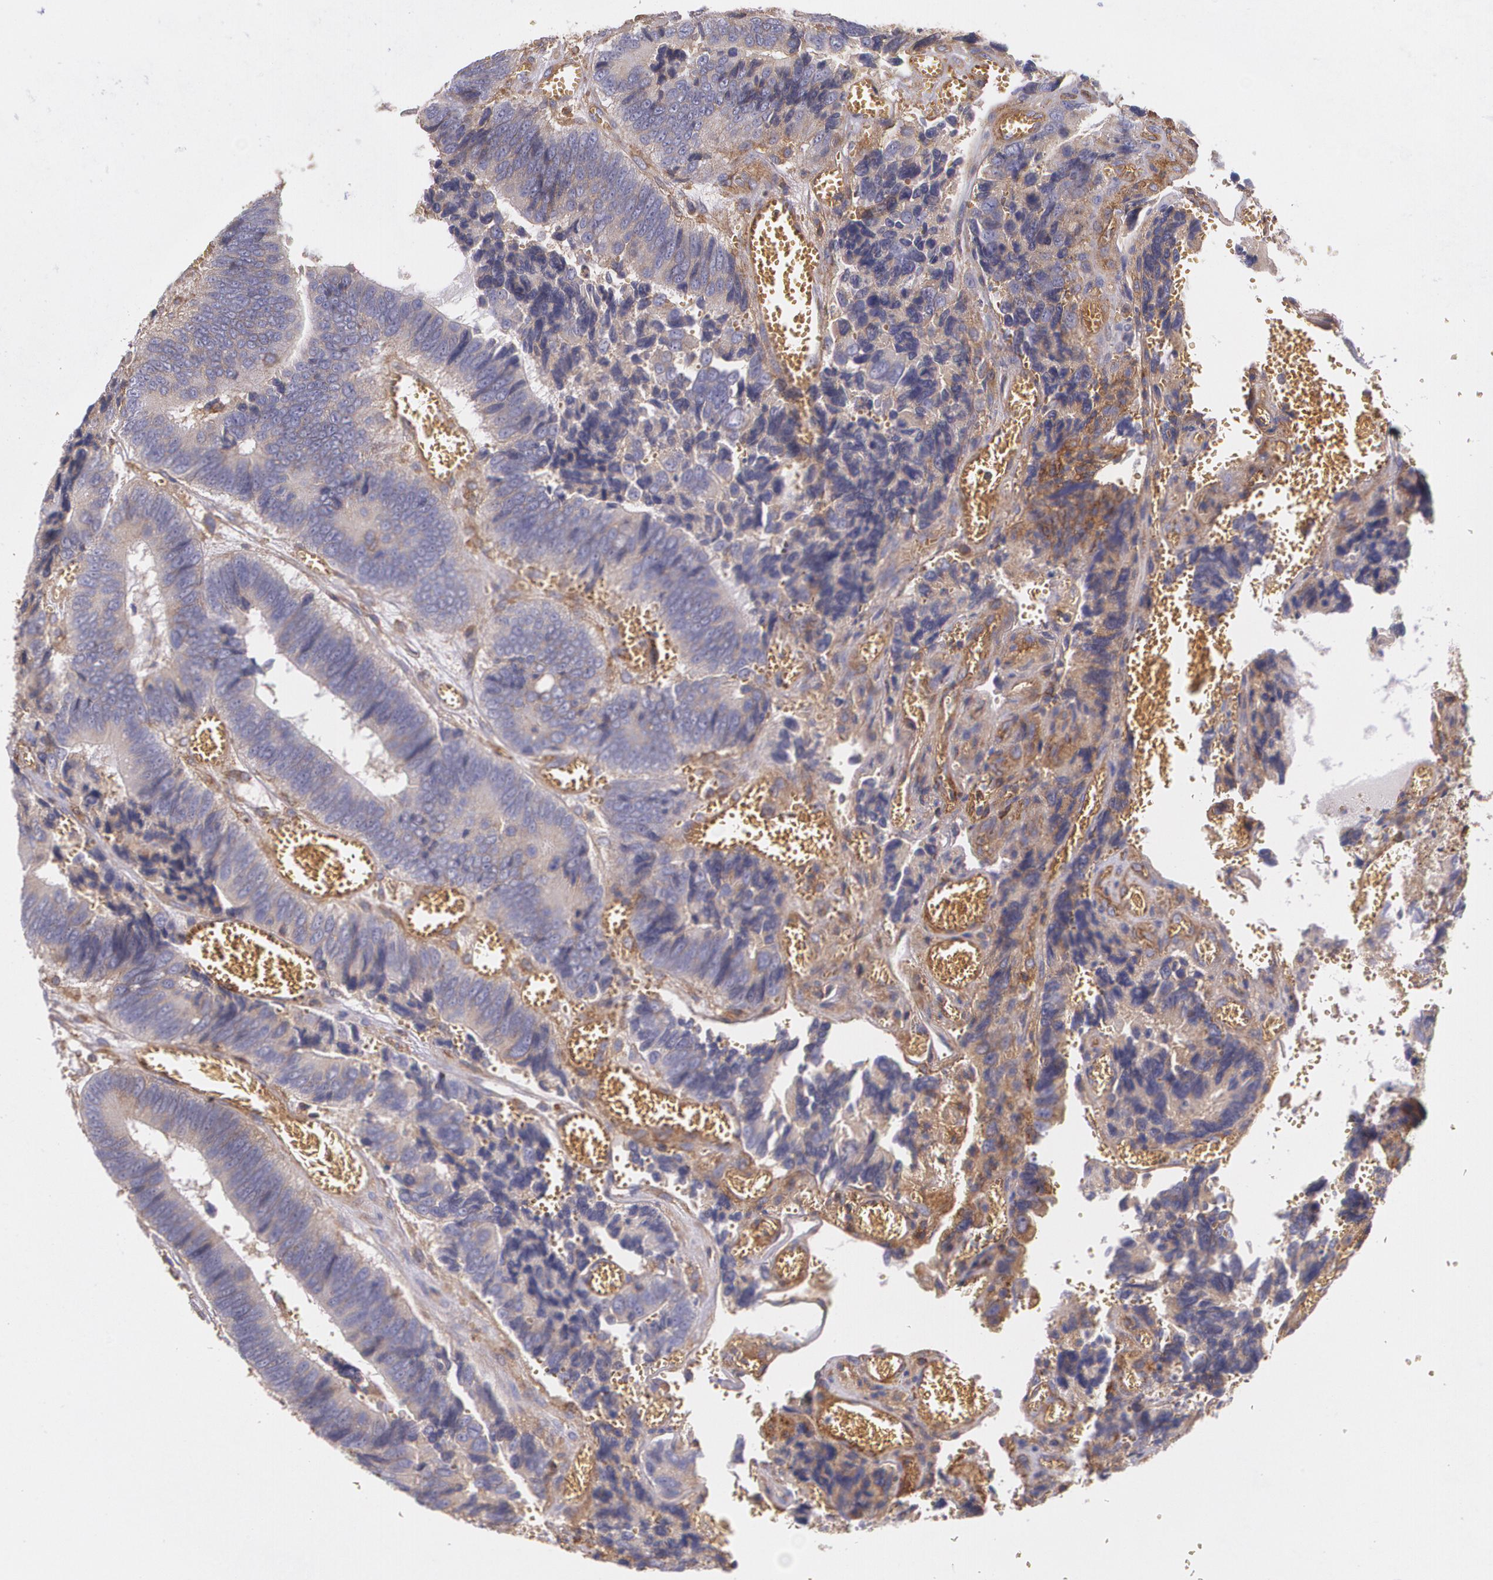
{"staining": {"intensity": "negative", "quantity": "none", "location": "none"}, "tissue": "colorectal cancer", "cell_type": "Tumor cells", "image_type": "cancer", "snomed": [{"axis": "morphology", "description": "Adenocarcinoma, NOS"}, {"axis": "topography", "description": "Colon"}], "caption": "DAB (3,3'-diaminobenzidine) immunohistochemical staining of human colorectal adenocarcinoma displays no significant staining in tumor cells. (Stains: DAB IHC with hematoxylin counter stain, Microscopy: brightfield microscopy at high magnification).", "gene": "B2M", "patient": {"sex": "male", "age": 72}}